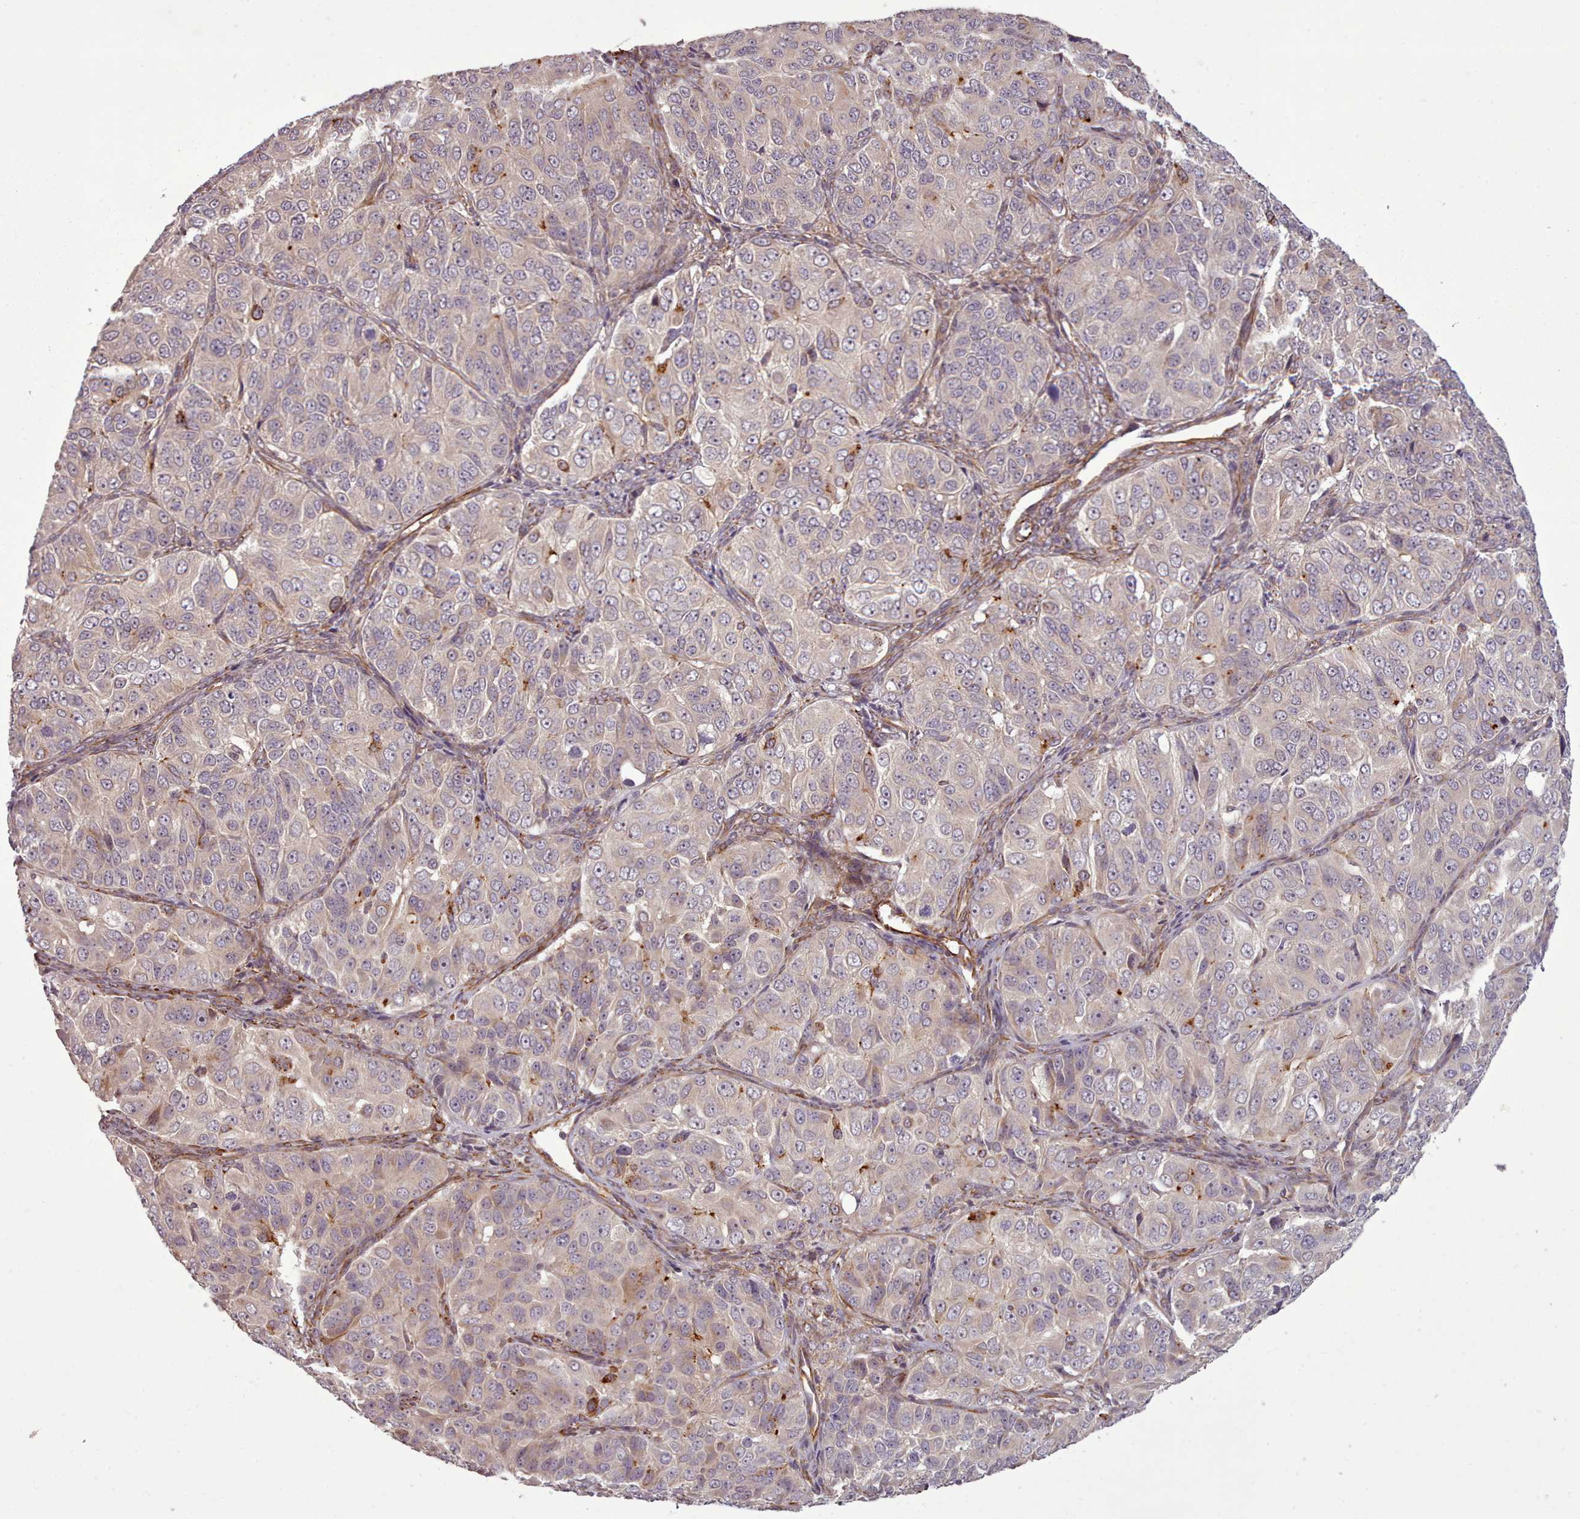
{"staining": {"intensity": "strong", "quantity": "<25%", "location": "cytoplasmic/membranous"}, "tissue": "ovarian cancer", "cell_type": "Tumor cells", "image_type": "cancer", "snomed": [{"axis": "morphology", "description": "Carcinoma, endometroid"}, {"axis": "topography", "description": "Ovary"}], "caption": "Immunohistochemistry micrograph of neoplastic tissue: human ovarian cancer stained using IHC displays medium levels of strong protein expression localized specifically in the cytoplasmic/membranous of tumor cells, appearing as a cytoplasmic/membranous brown color.", "gene": "GBGT1", "patient": {"sex": "female", "age": 51}}